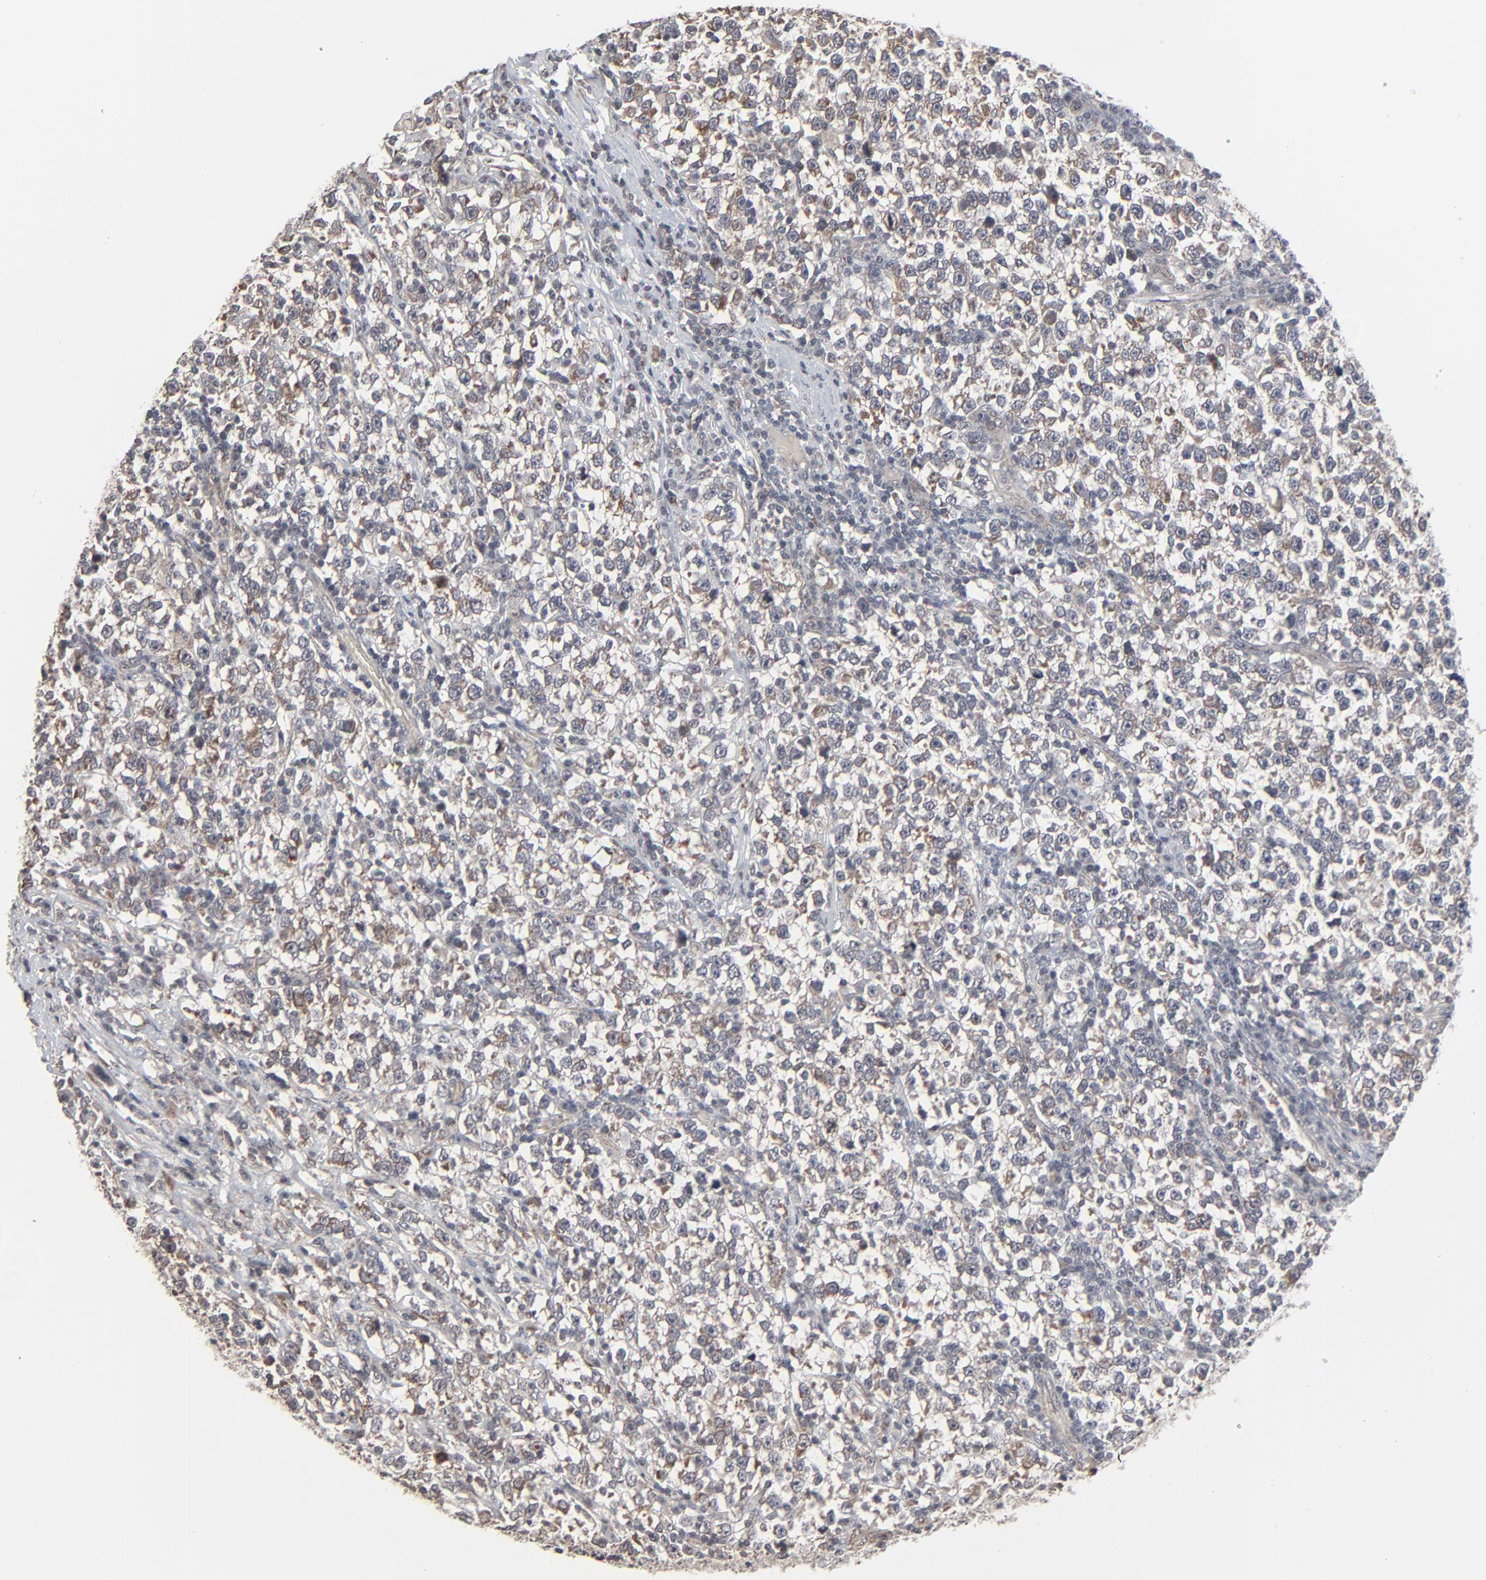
{"staining": {"intensity": "weak", "quantity": "<25%", "location": "cytoplasmic/membranous"}, "tissue": "testis cancer", "cell_type": "Tumor cells", "image_type": "cancer", "snomed": [{"axis": "morphology", "description": "Seminoma, NOS"}, {"axis": "topography", "description": "Testis"}], "caption": "Tumor cells are negative for brown protein staining in testis seminoma. (DAB immunohistochemistry, high magnification).", "gene": "CTNND1", "patient": {"sex": "male", "age": 43}}